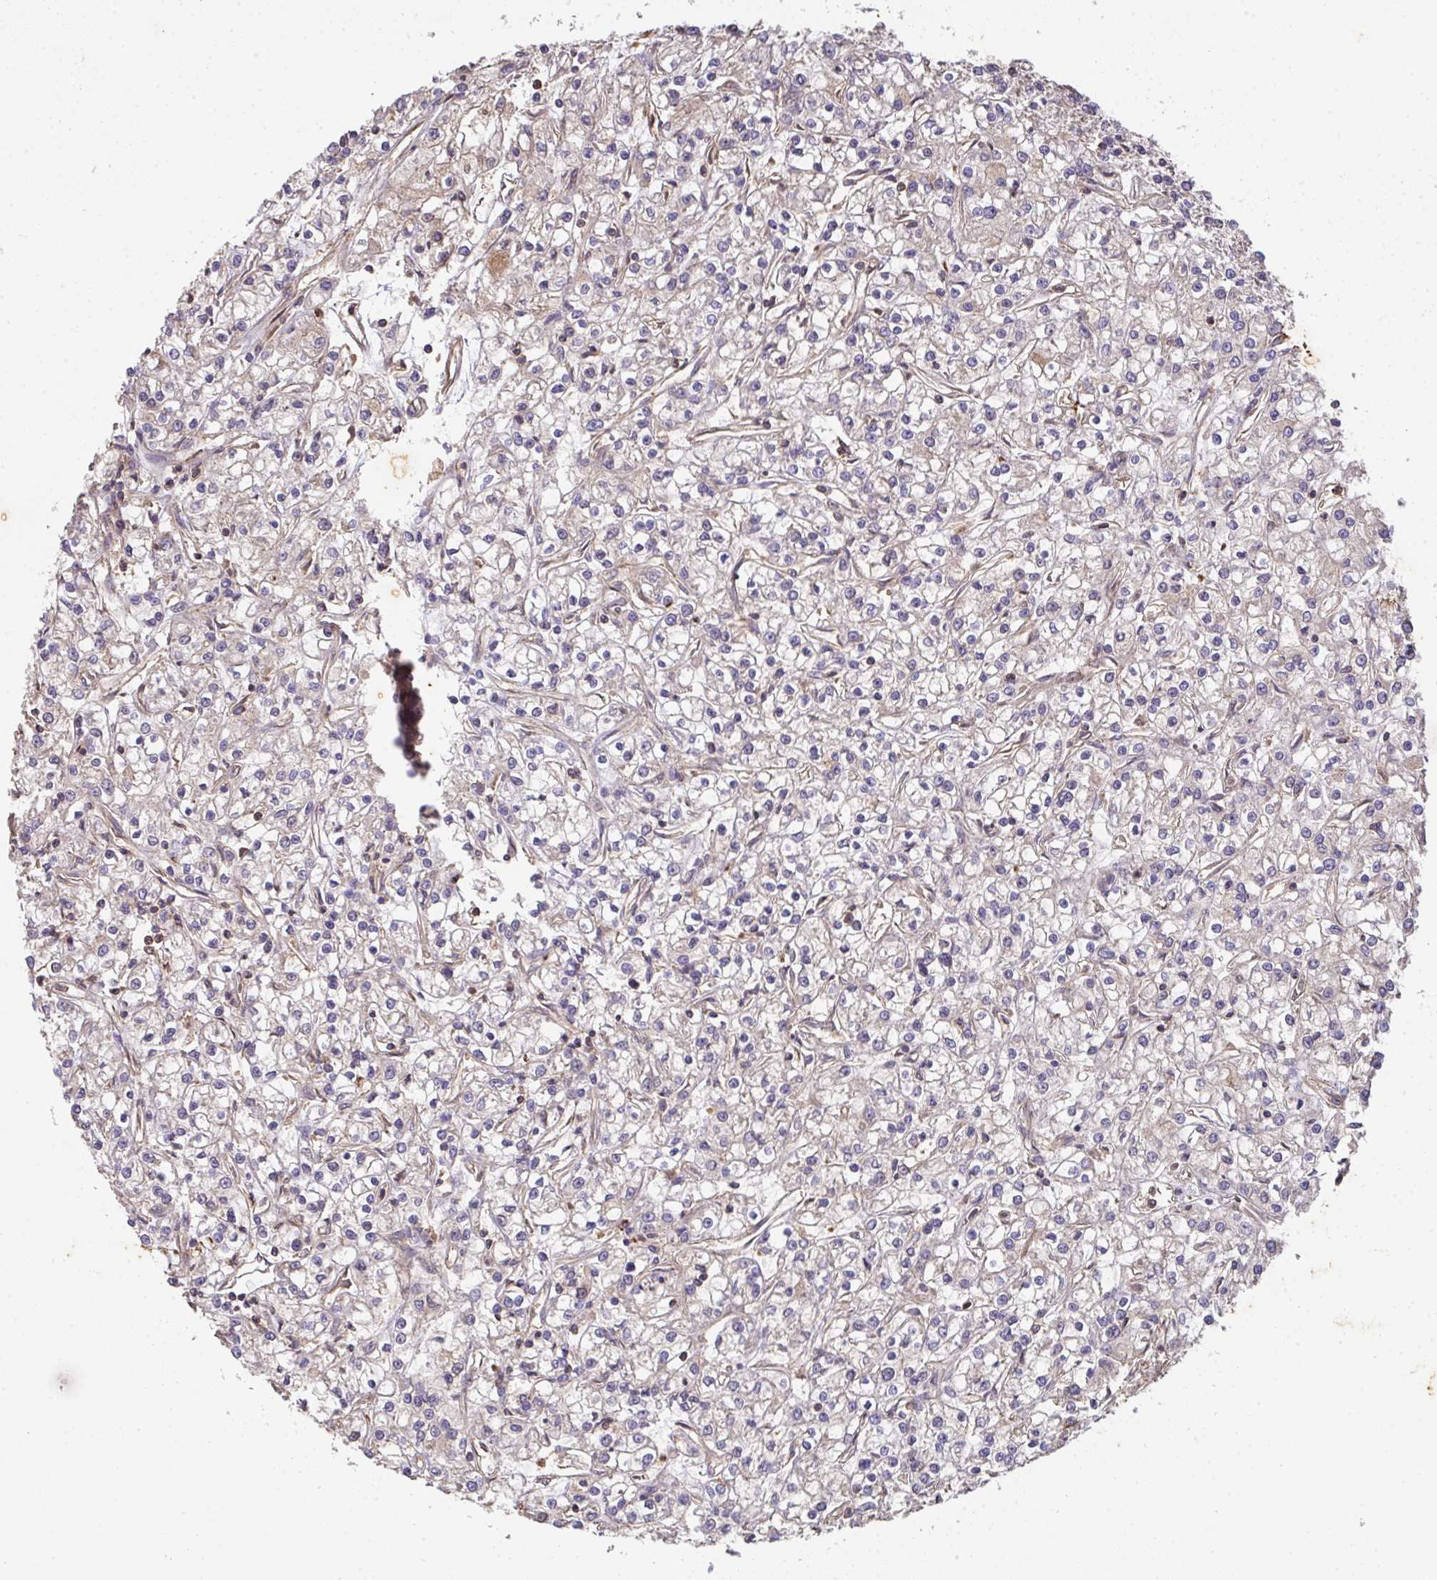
{"staining": {"intensity": "negative", "quantity": "none", "location": "none"}, "tissue": "renal cancer", "cell_type": "Tumor cells", "image_type": "cancer", "snomed": [{"axis": "morphology", "description": "Adenocarcinoma, NOS"}, {"axis": "topography", "description": "Kidney"}], "caption": "DAB immunohistochemical staining of renal cancer (adenocarcinoma) shows no significant positivity in tumor cells. (Stains: DAB immunohistochemistry with hematoxylin counter stain, Microscopy: brightfield microscopy at high magnification).", "gene": "TNMD", "patient": {"sex": "female", "age": 59}}